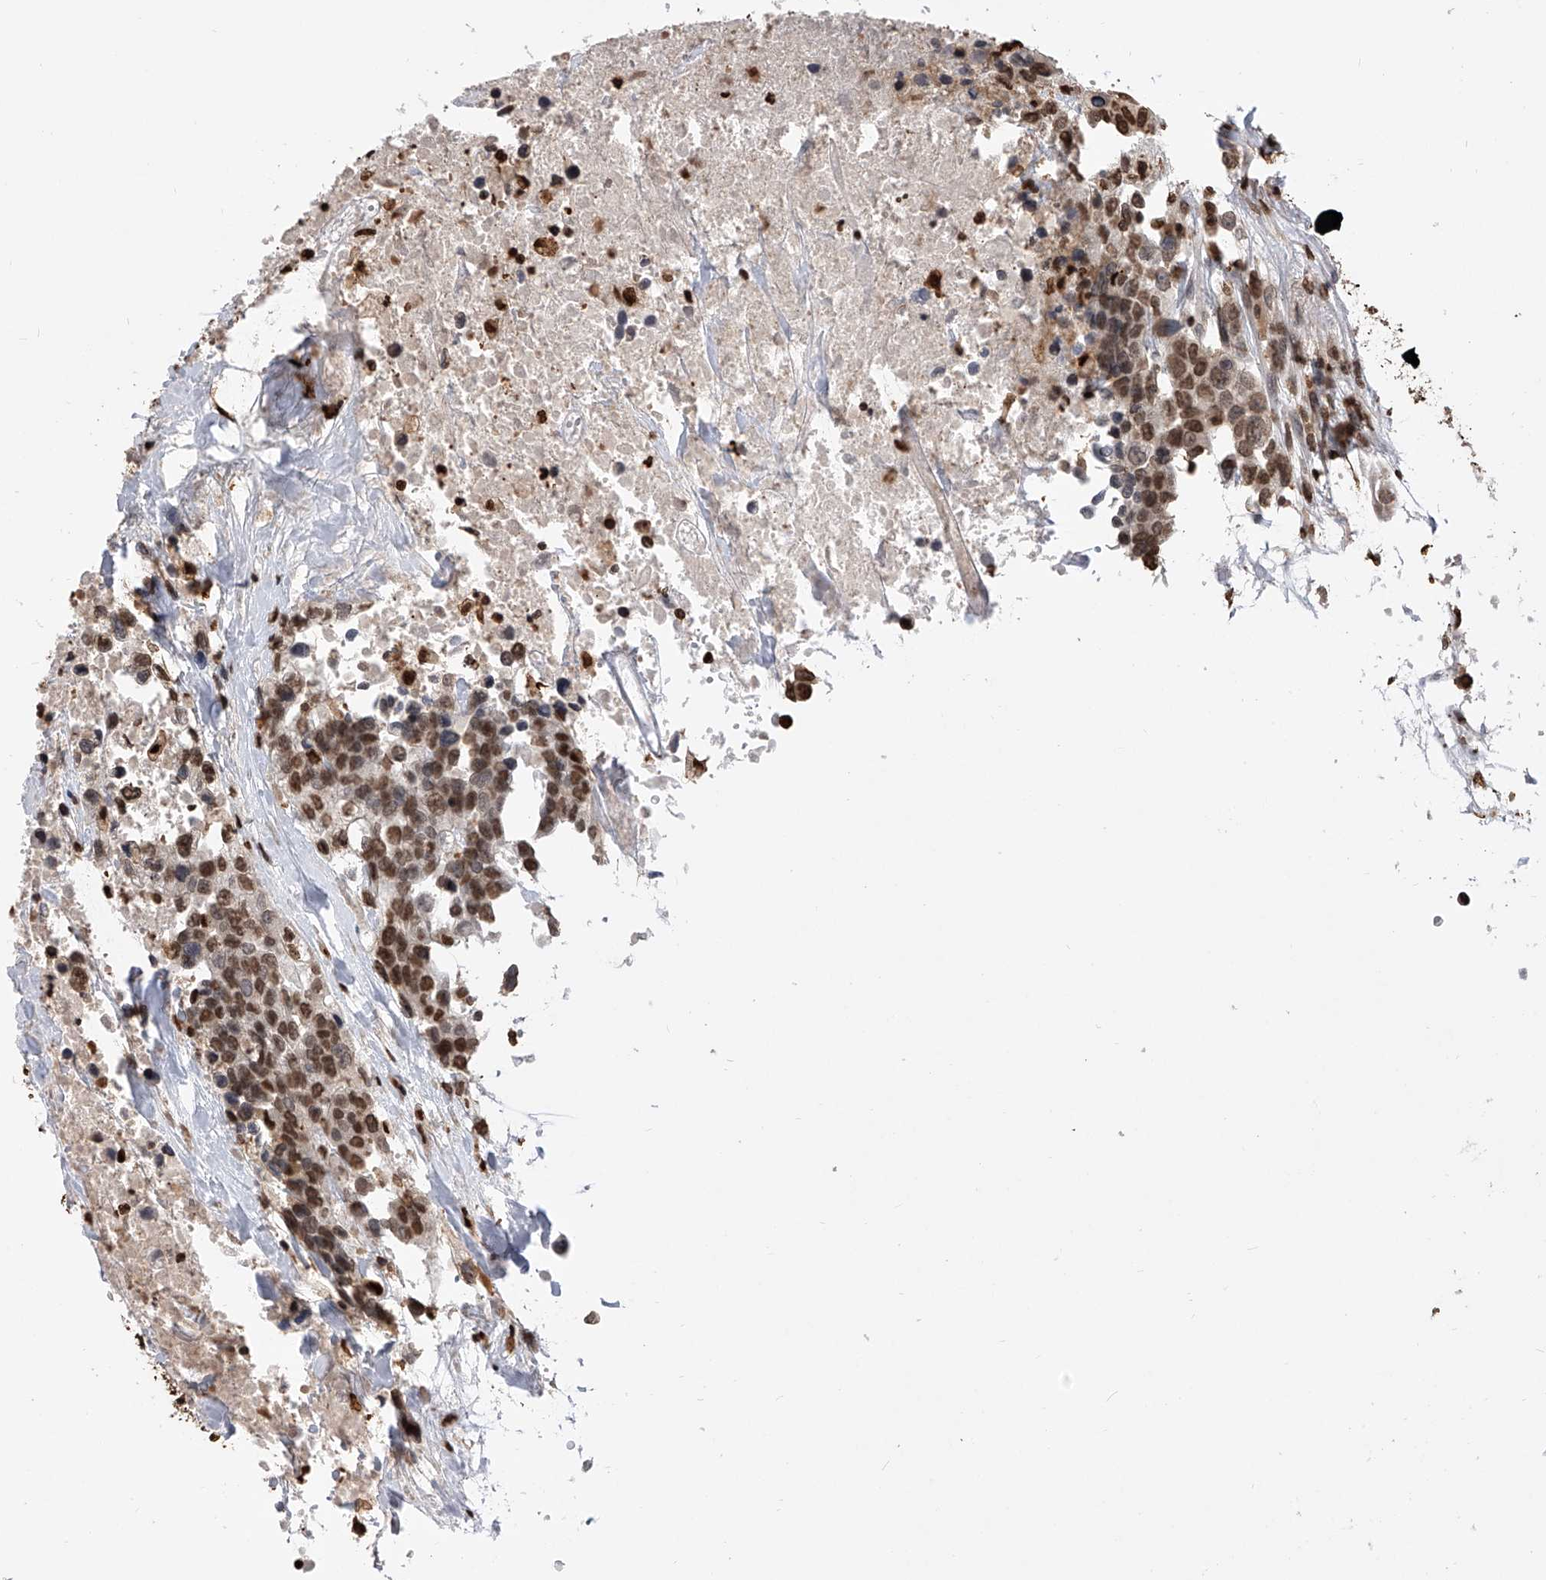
{"staining": {"intensity": "moderate", "quantity": ">75%", "location": "nuclear"}, "tissue": "urothelial cancer", "cell_type": "Tumor cells", "image_type": "cancer", "snomed": [{"axis": "morphology", "description": "Urothelial carcinoma, High grade"}, {"axis": "topography", "description": "Urinary bladder"}], "caption": "IHC photomicrograph of human urothelial carcinoma (high-grade) stained for a protein (brown), which demonstrates medium levels of moderate nuclear positivity in approximately >75% of tumor cells.", "gene": "CFAP410", "patient": {"sex": "female", "age": 80}}